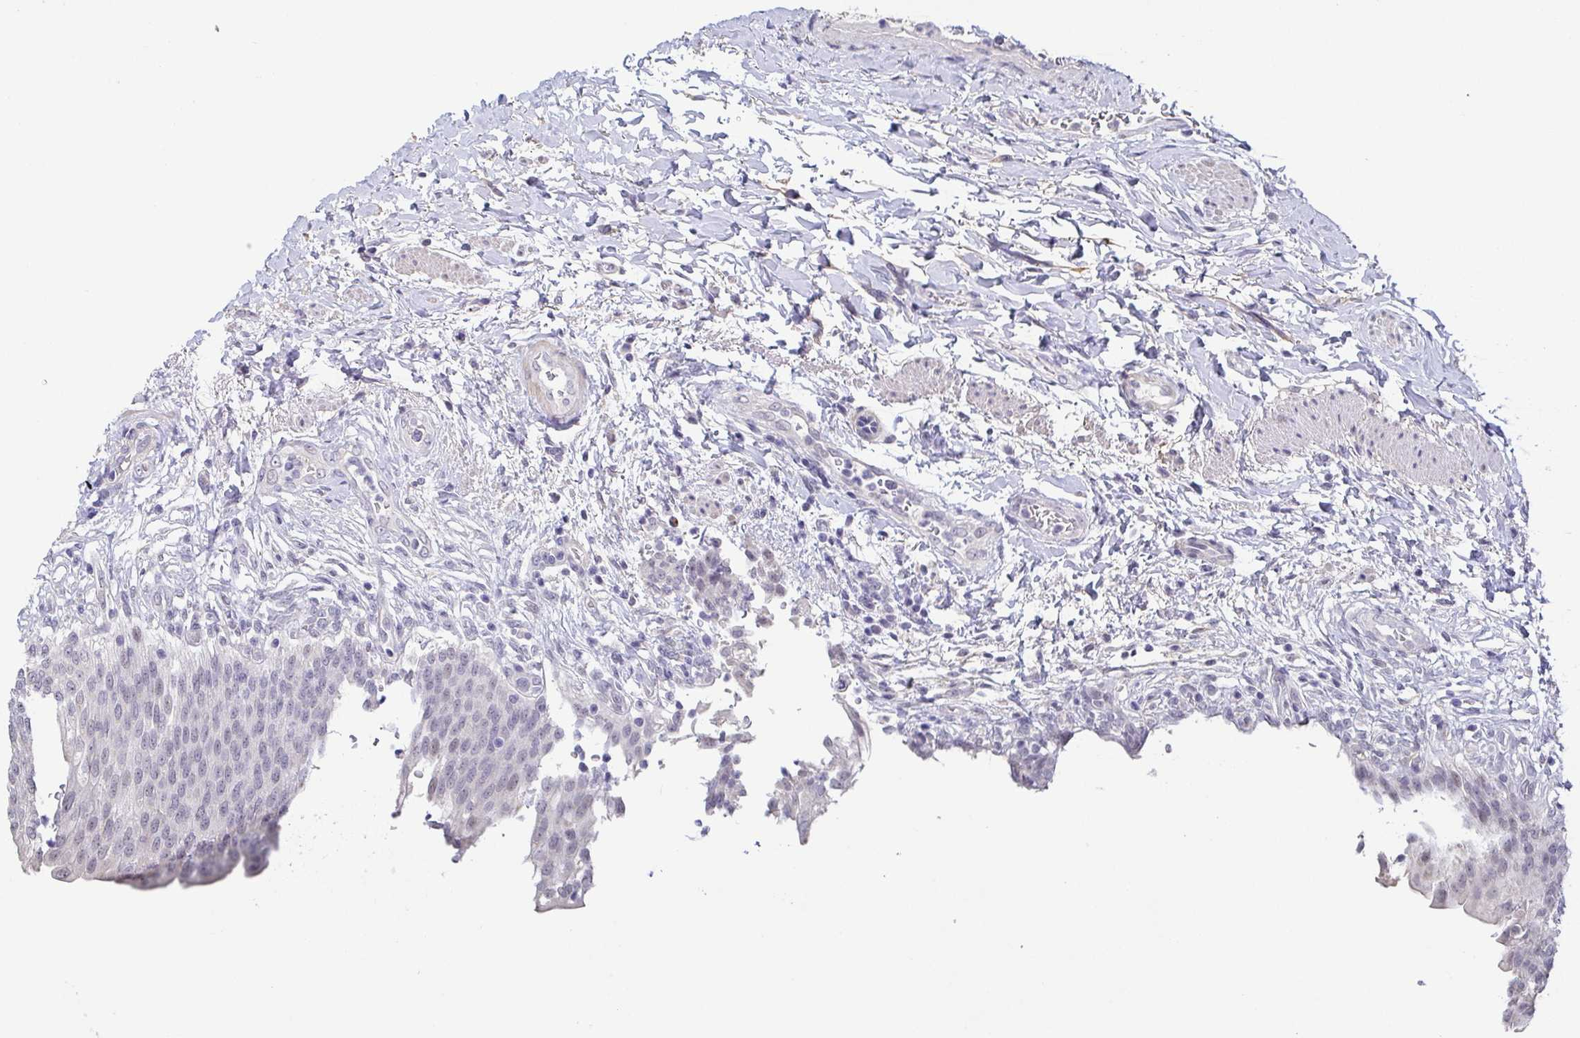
{"staining": {"intensity": "weak", "quantity": "<25%", "location": "nuclear"}, "tissue": "urinary bladder", "cell_type": "Urothelial cells", "image_type": "normal", "snomed": [{"axis": "morphology", "description": "Normal tissue, NOS"}, {"axis": "topography", "description": "Urinary bladder"}, {"axis": "topography", "description": "Peripheral nerve tissue"}], "caption": "This is an immunohistochemistry (IHC) histopathology image of unremarkable urinary bladder. There is no positivity in urothelial cells.", "gene": "NEFH", "patient": {"sex": "female", "age": 60}}